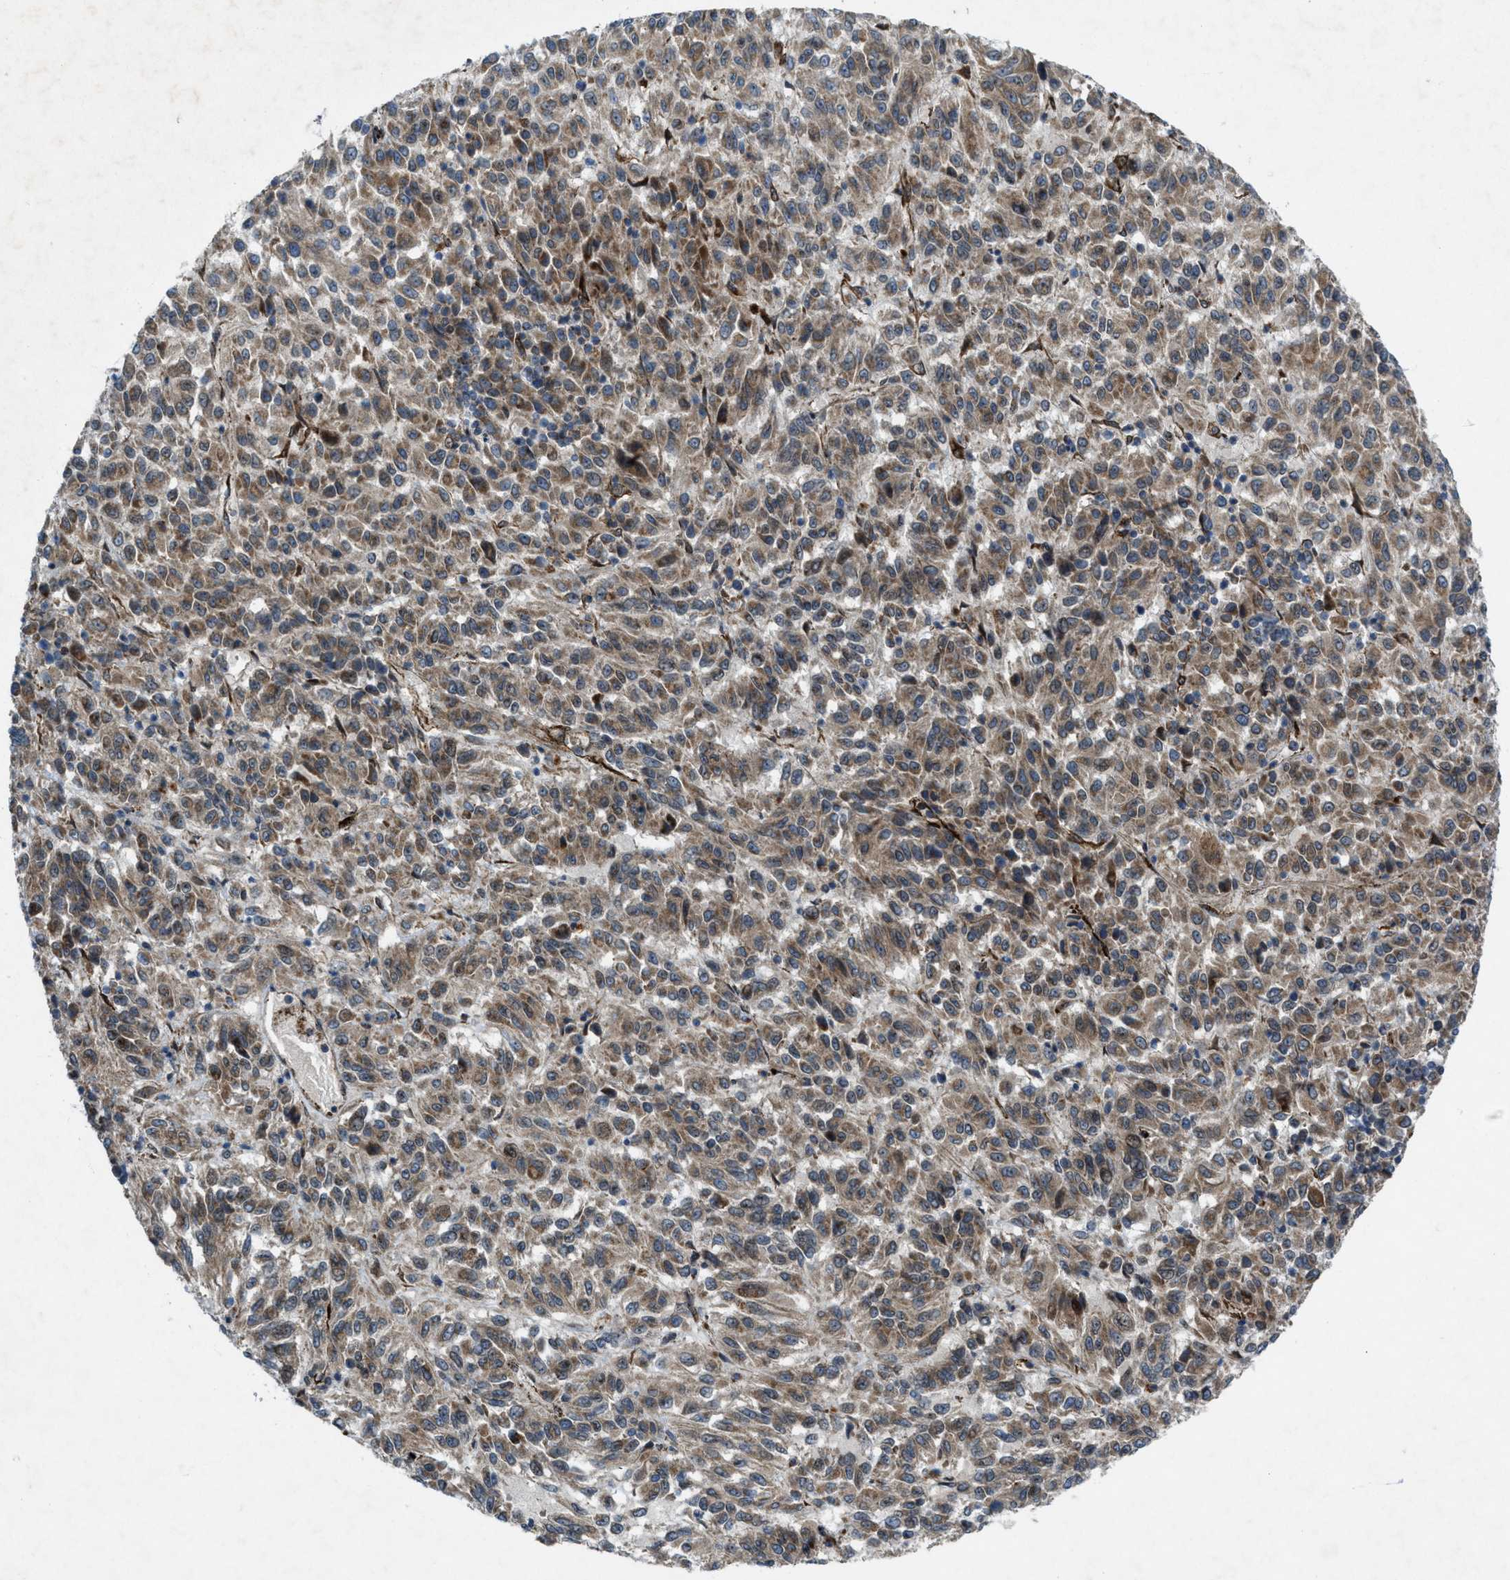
{"staining": {"intensity": "weak", "quantity": ">75%", "location": "cytoplasmic/membranous"}, "tissue": "melanoma", "cell_type": "Tumor cells", "image_type": "cancer", "snomed": [{"axis": "morphology", "description": "Malignant melanoma, Metastatic site"}, {"axis": "topography", "description": "Lung"}], "caption": "Immunohistochemical staining of human malignant melanoma (metastatic site) exhibits low levels of weak cytoplasmic/membranous protein staining in approximately >75% of tumor cells. The protein is shown in brown color, while the nuclei are stained blue.", "gene": "URGCP", "patient": {"sex": "male", "age": 64}}